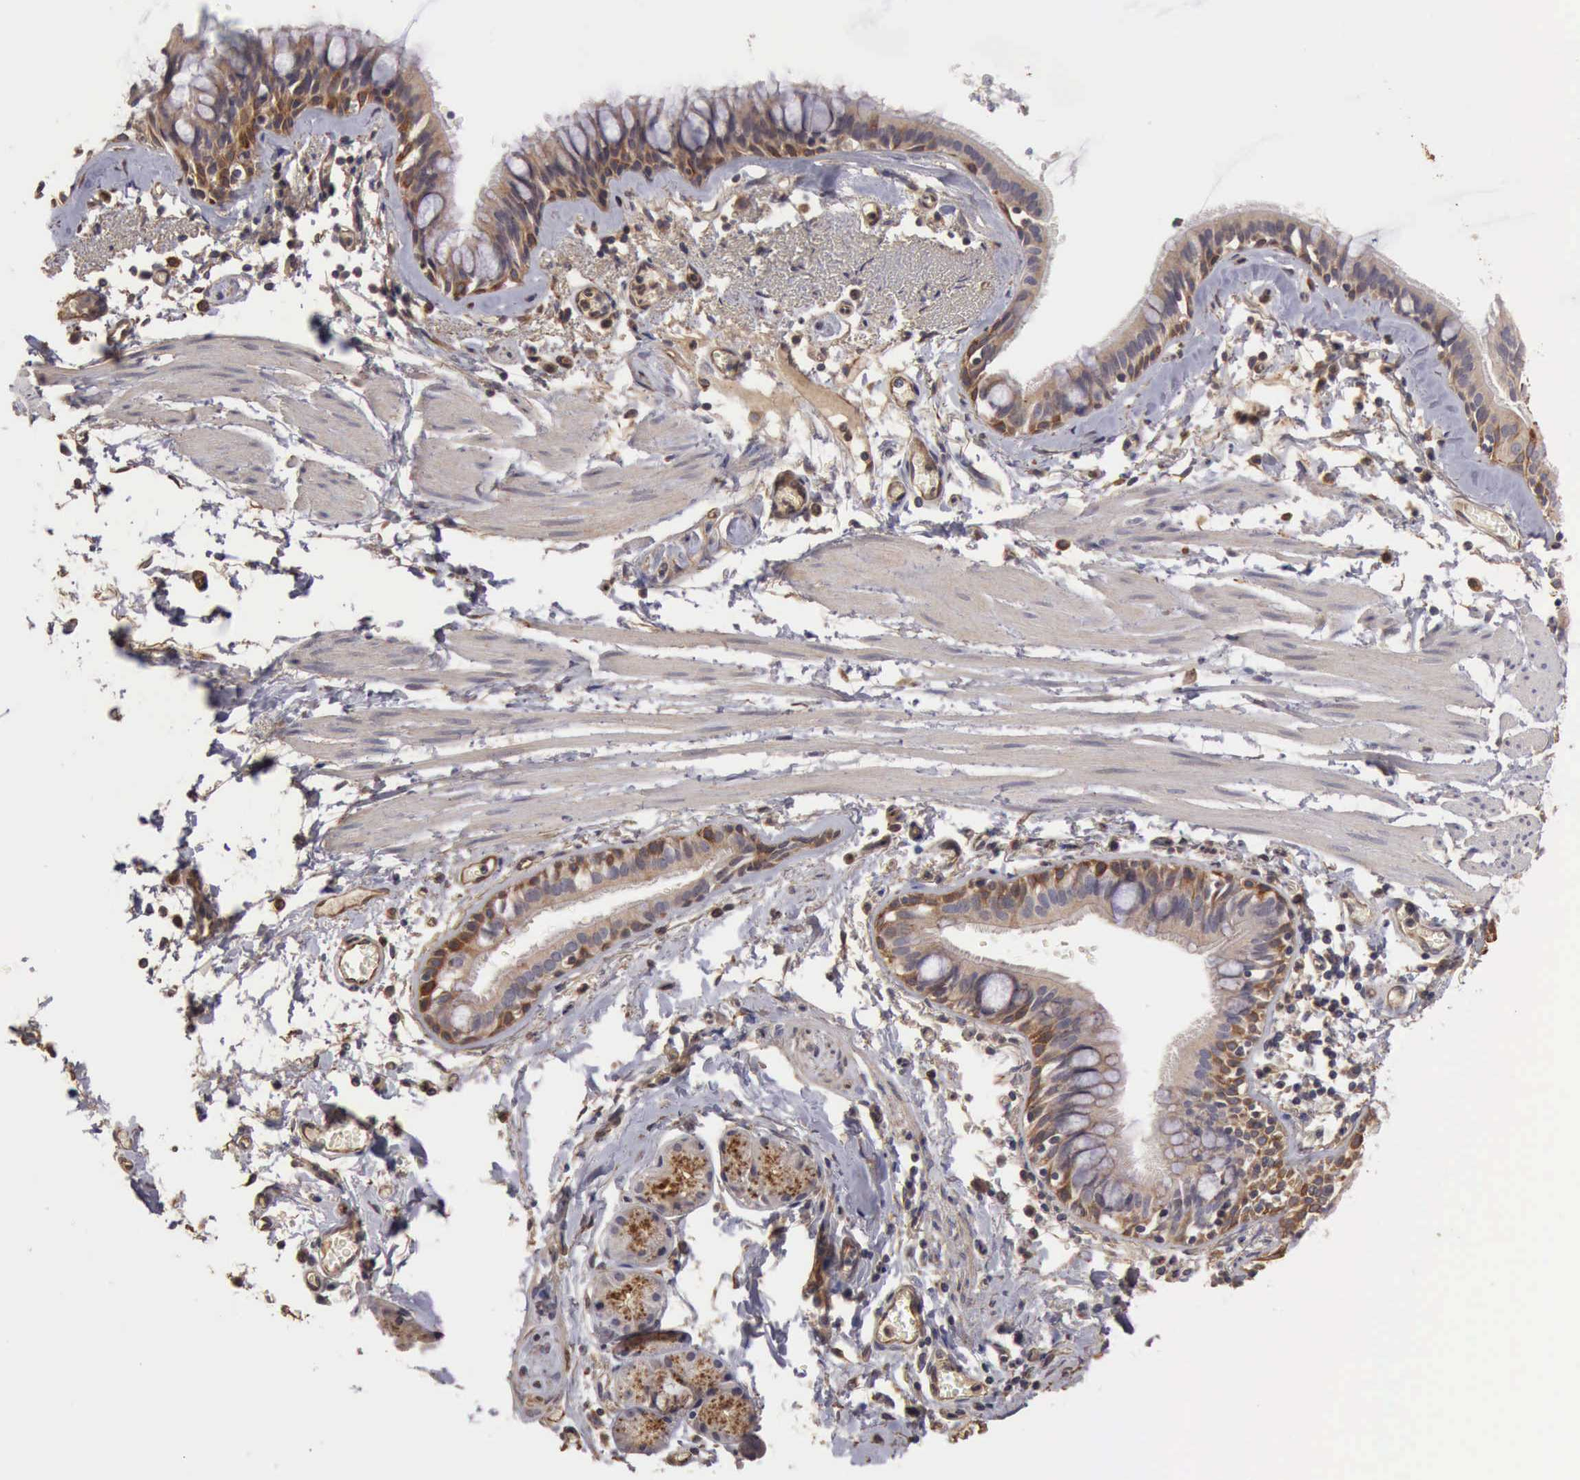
{"staining": {"intensity": "moderate", "quantity": "25%-75%", "location": "cytoplasmic/membranous"}, "tissue": "bronchus", "cell_type": "Respiratory epithelial cells", "image_type": "normal", "snomed": [{"axis": "morphology", "description": "Normal tissue, NOS"}, {"axis": "topography", "description": "Bronchus"}, {"axis": "topography", "description": "Lung"}], "caption": "Normal bronchus shows moderate cytoplasmic/membranous positivity in about 25%-75% of respiratory epithelial cells, visualized by immunohistochemistry.", "gene": "BMX", "patient": {"sex": "female", "age": 56}}